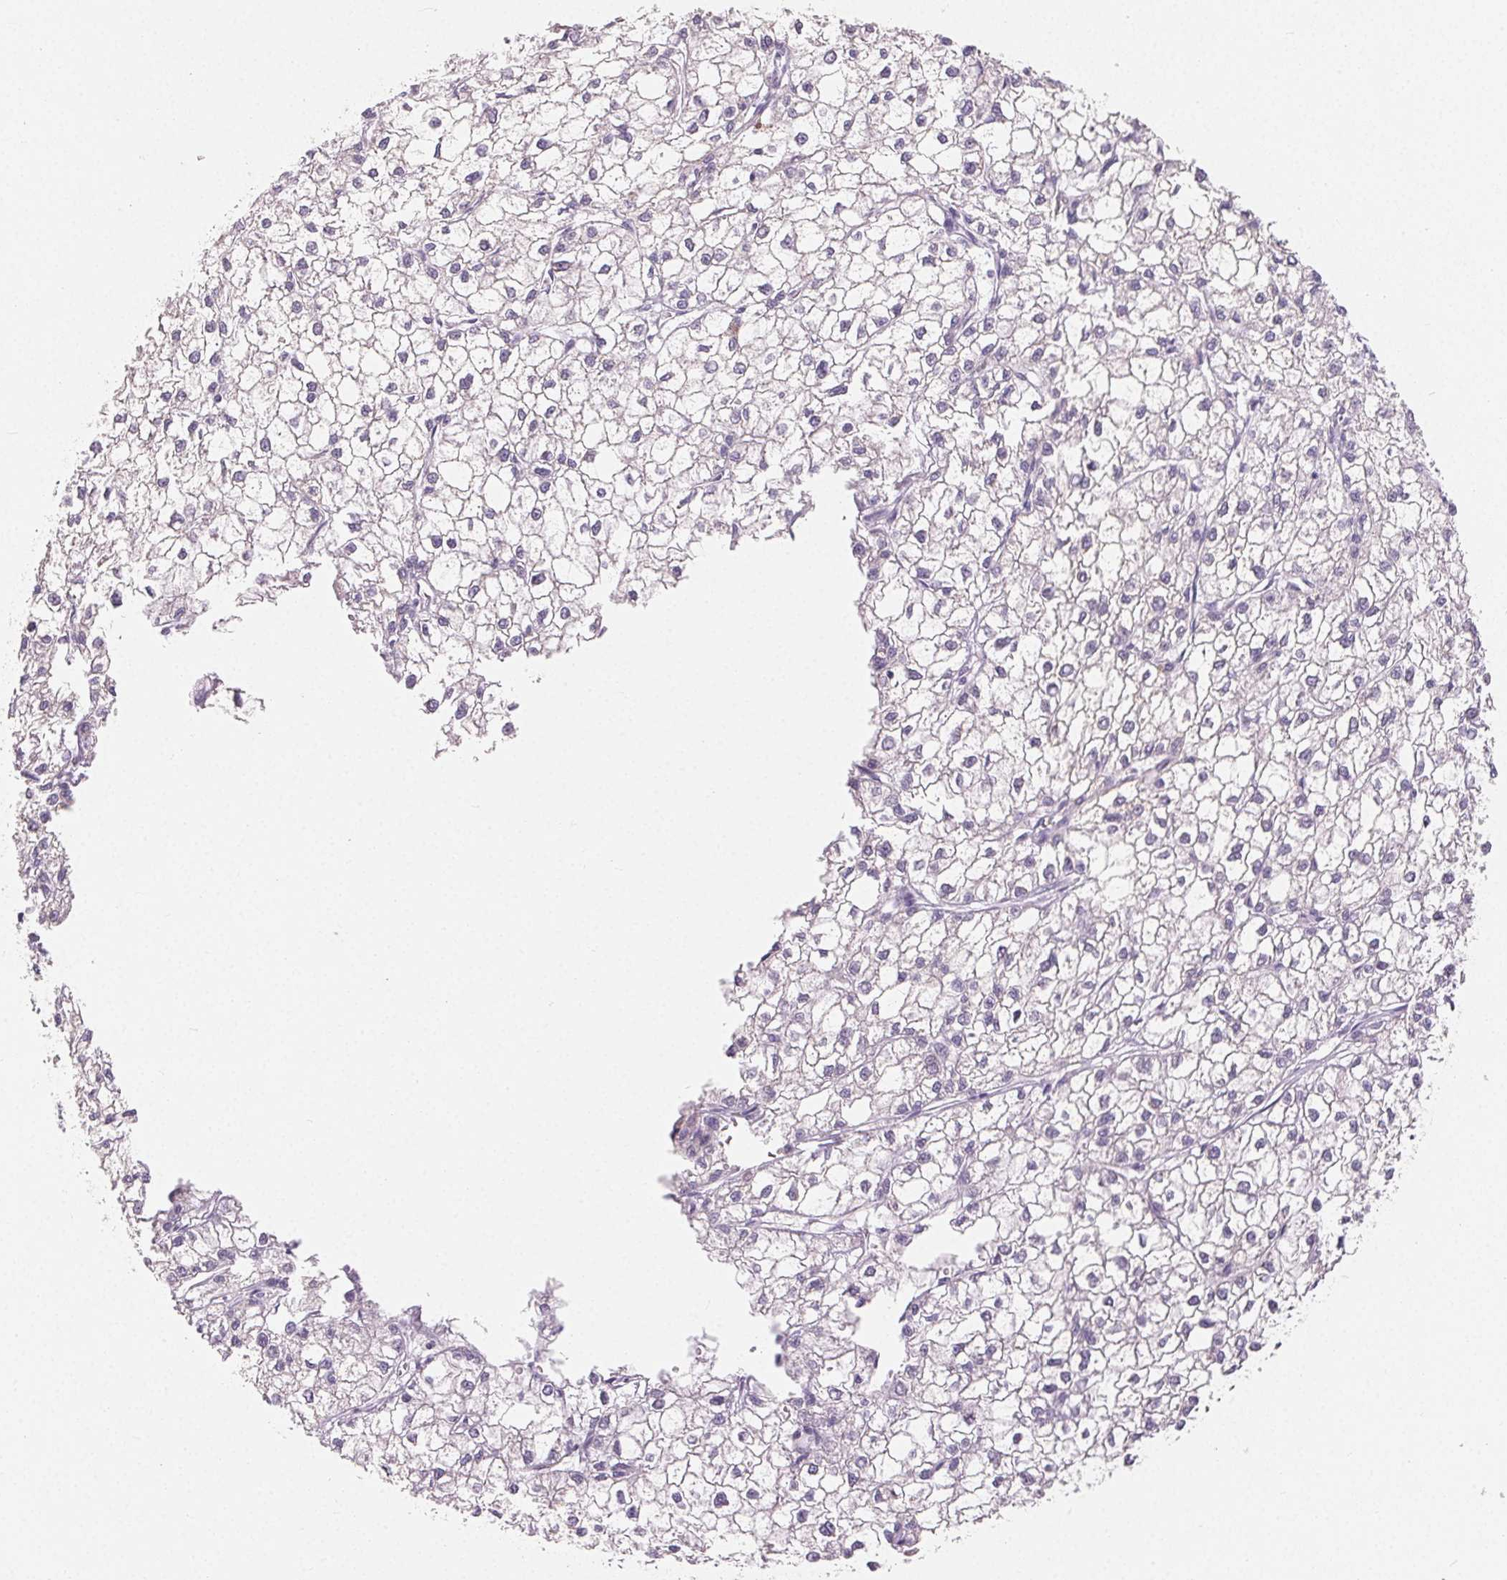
{"staining": {"intensity": "negative", "quantity": "none", "location": "none"}, "tissue": "liver cancer", "cell_type": "Tumor cells", "image_type": "cancer", "snomed": [{"axis": "morphology", "description": "Carcinoma, Hepatocellular, NOS"}, {"axis": "topography", "description": "Liver"}], "caption": "Protein analysis of hepatocellular carcinoma (liver) shows no significant staining in tumor cells.", "gene": "SFTPD", "patient": {"sex": "female", "age": 43}}